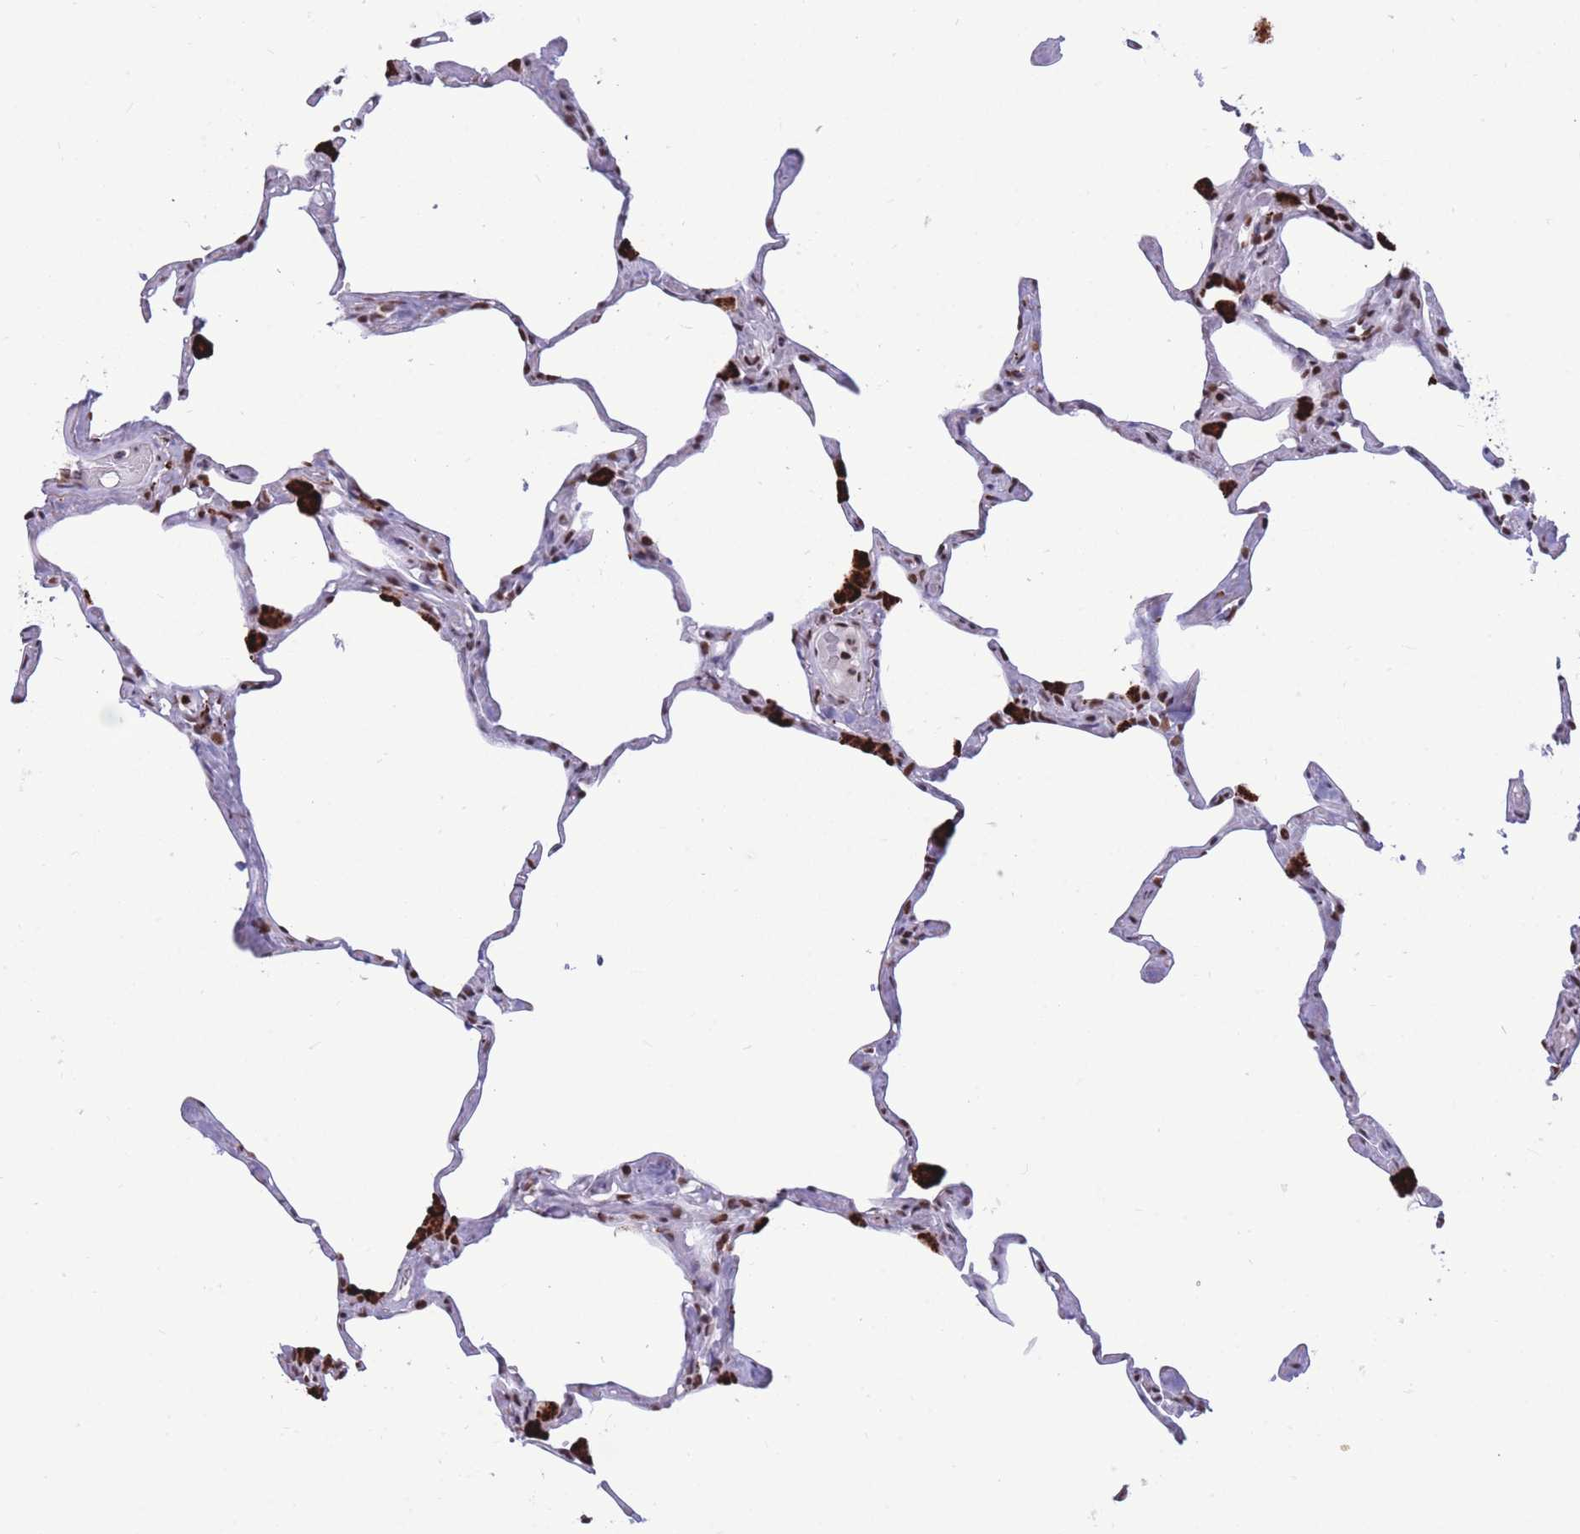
{"staining": {"intensity": "moderate", "quantity": ">75%", "location": "nuclear"}, "tissue": "lung", "cell_type": "Alveolar cells", "image_type": "normal", "snomed": [{"axis": "morphology", "description": "Normal tissue, NOS"}, {"axis": "topography", "description": "Lung"}], "caption": "IHC (DAB (3,3'-diaminobenzidine)) staining of benign human lung displays moderate nuclear protein staining in about >75% of alveolar cells.", "gene": "PRPF19", "patient": {"sex": "male", "age": 65}}